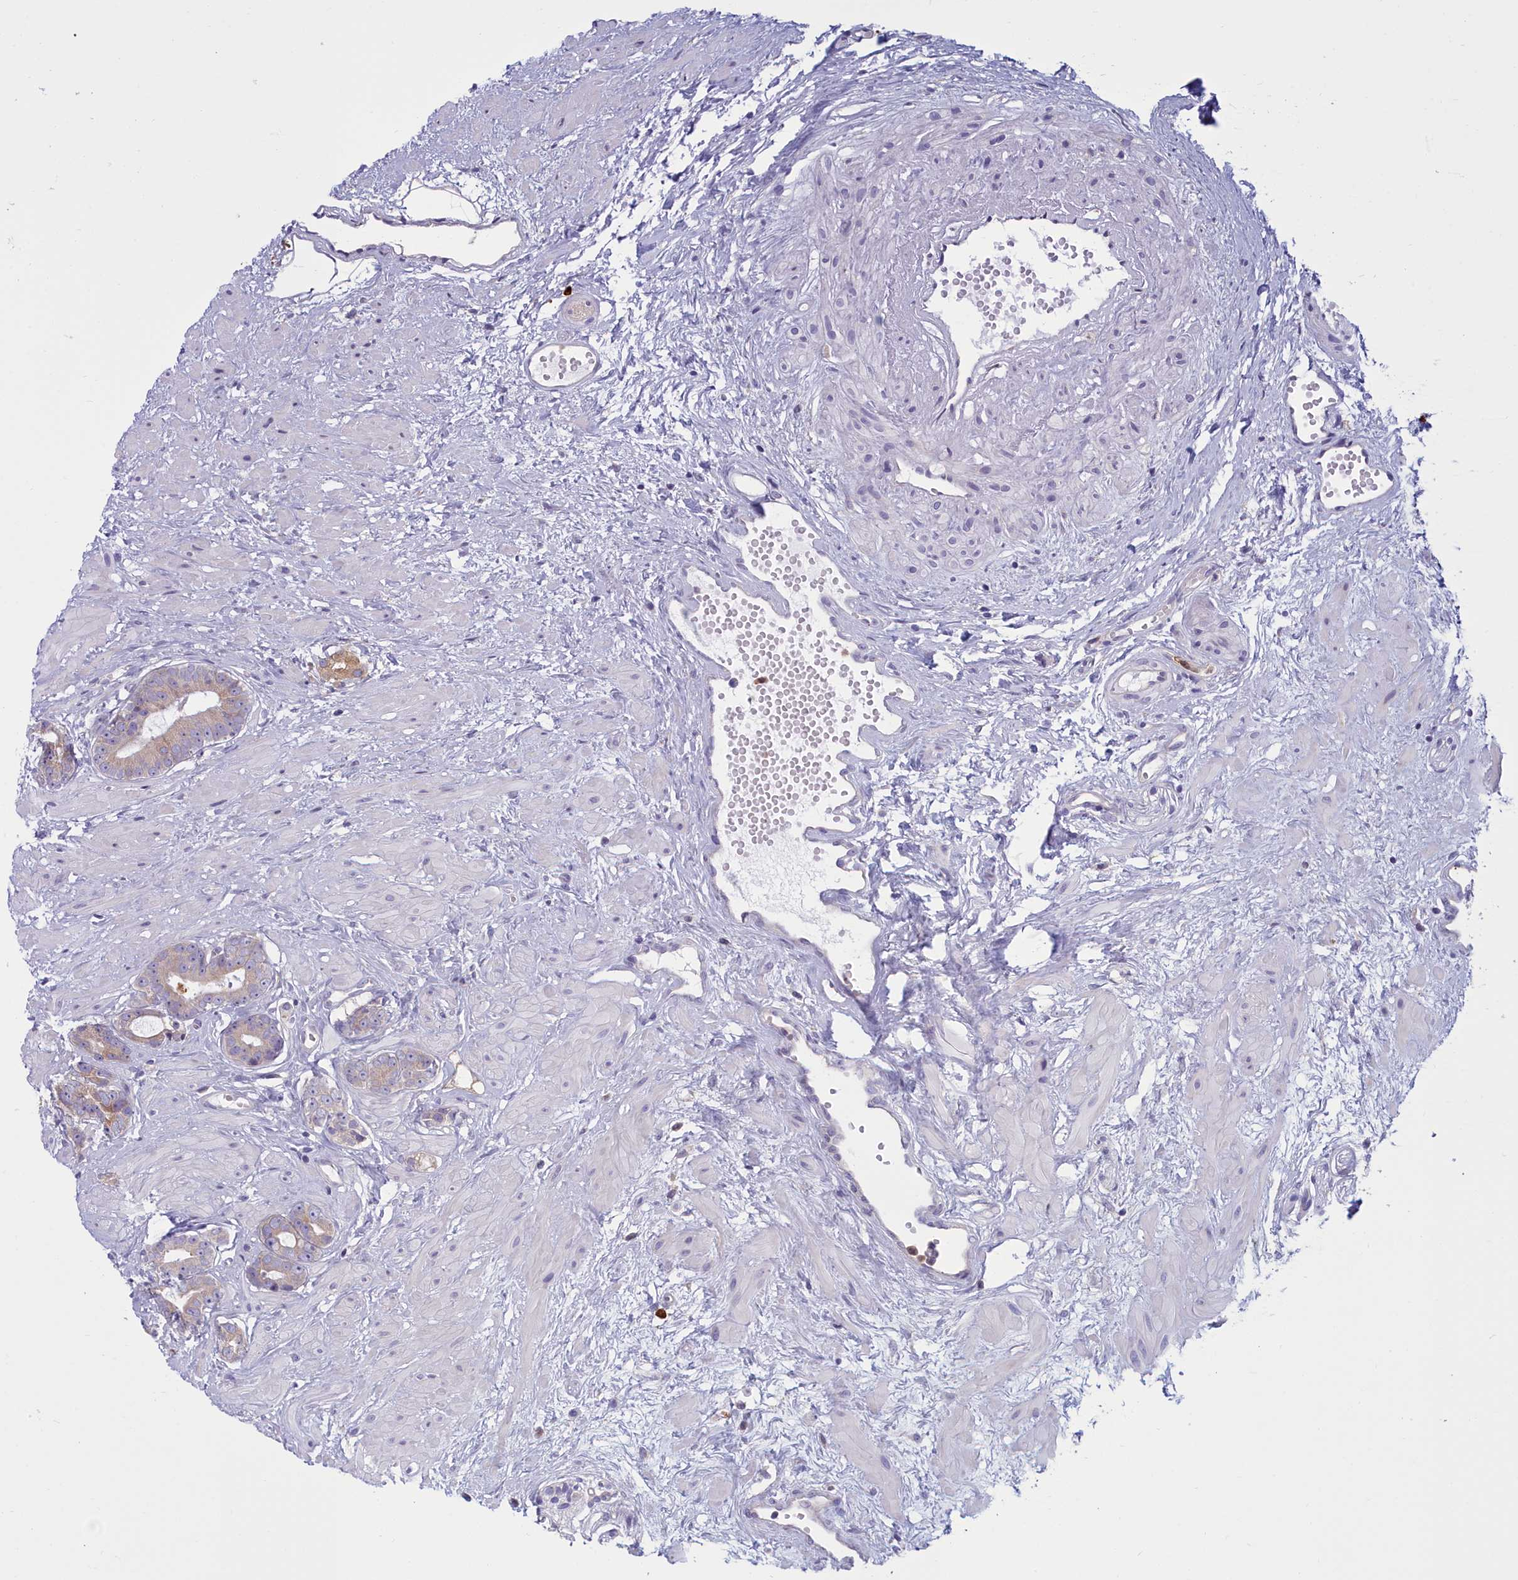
{"staining": {"intensity": "weak", "quantity": "25%-75%", "location": "cytoplasmic/membranous"}, "tissue": "prostate cancer", "cell_type": "Tumor cells", "image_type": "cancer", "snomed": [{"axis": "morphology", "description": "Adenocarcinoma, Low grade"}, {"axis": "topography", "description": "Prostate"}], "caption": "The immunohistochemical stain labels weak cytoplasmic/membranous positivity in tumor cells of prostate cancer tissue.", "gene": "HM13", "patient": {"sex": "male", "age": 64}}